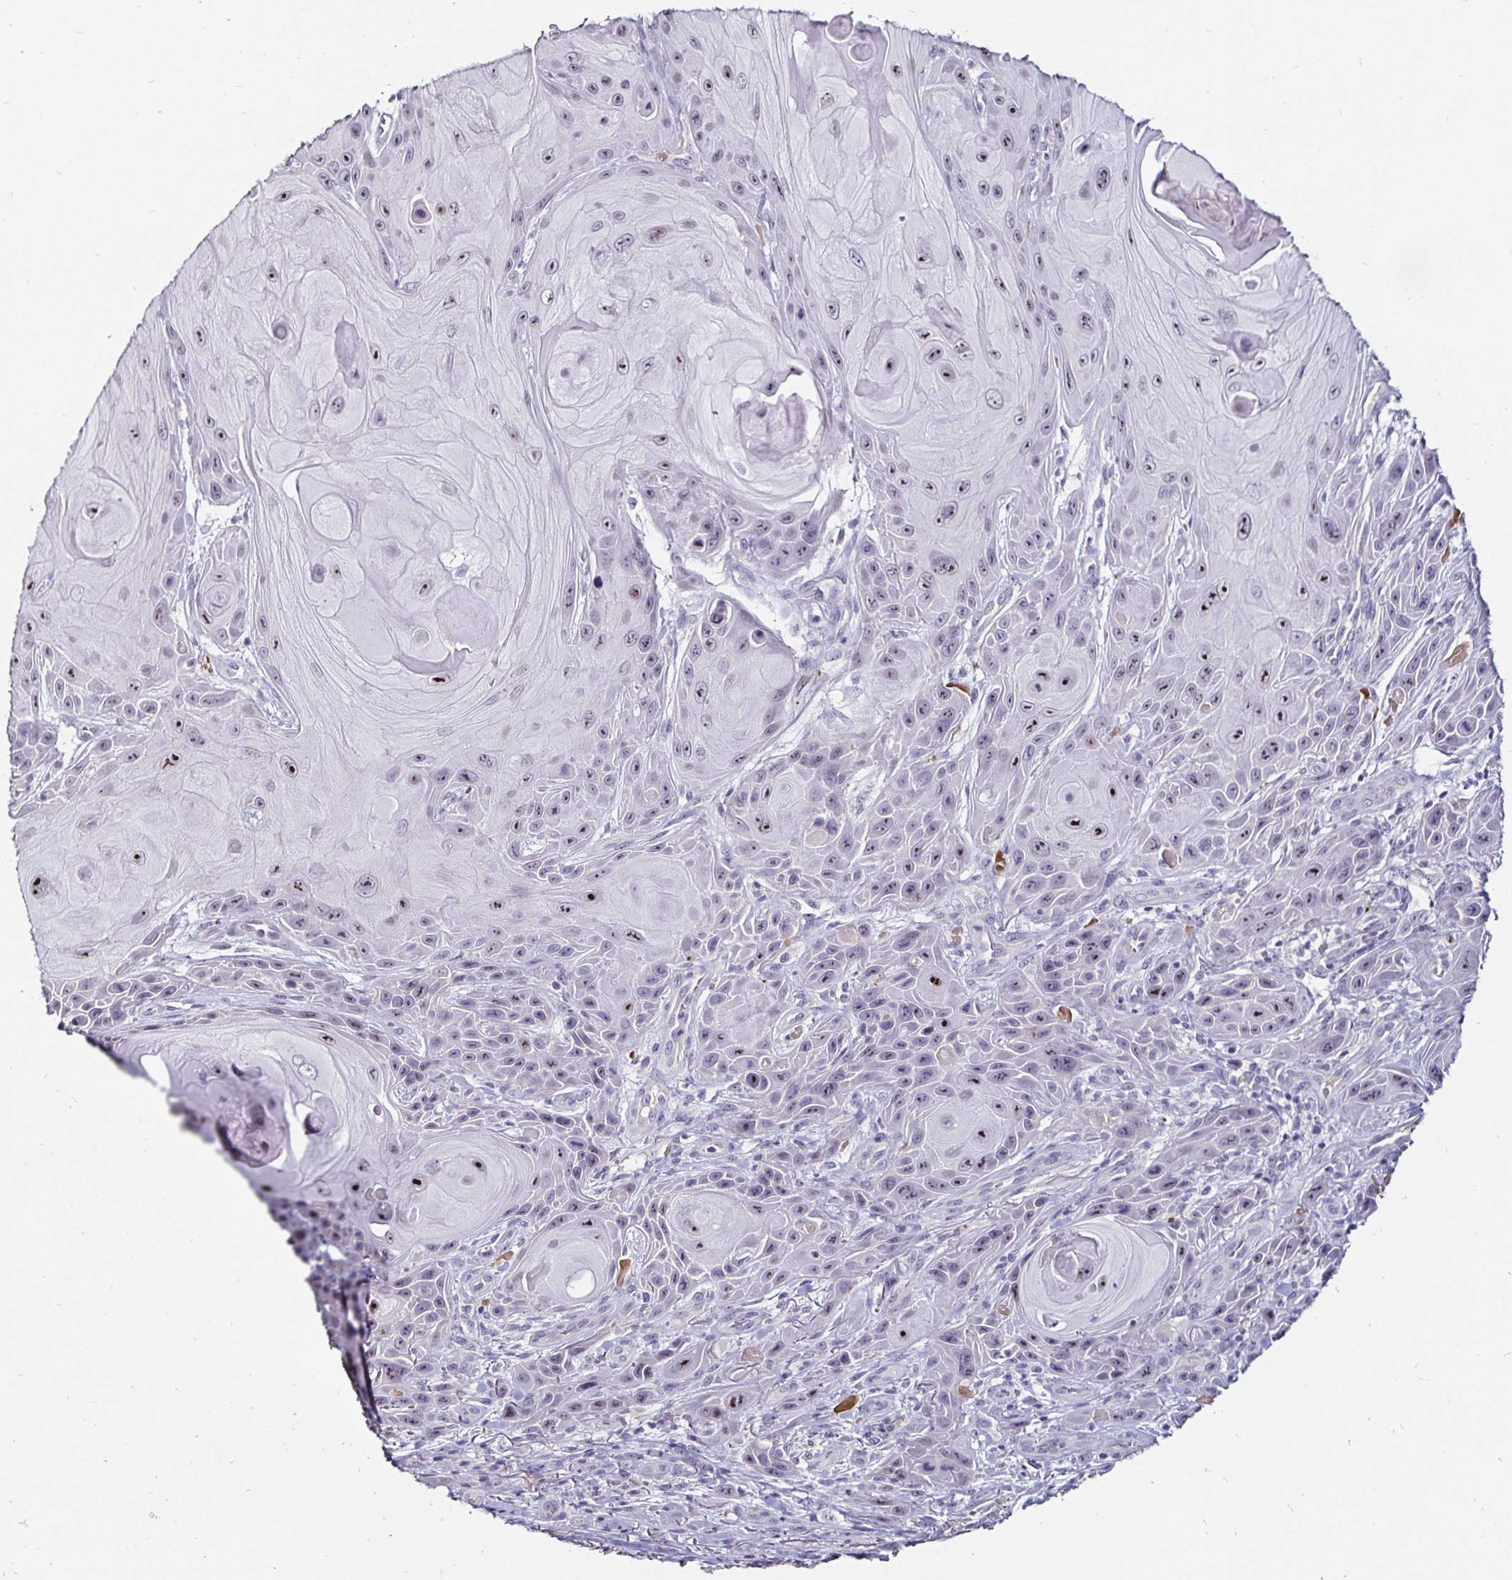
{"staining": {"intensity": "strong", "quantity": "25%-75%", "location": "nuclear"}, "tissue": "skin cancer", "cell_type": "Tumor cells", "image_type": "cancer", "snomed": [{"axis": "morphology", "description": "Squamous cell carcinoma, NOS"}, {"axis": "topography", "description": "Skin"}], "caption": "A micrograph of human squamous cell carcinoma (skin) stained for a protein demonstrates strong nuclear brown staining in tumor cells.", "gene": "FAIM2", "patient": {"sex": "female", "age": 94}}